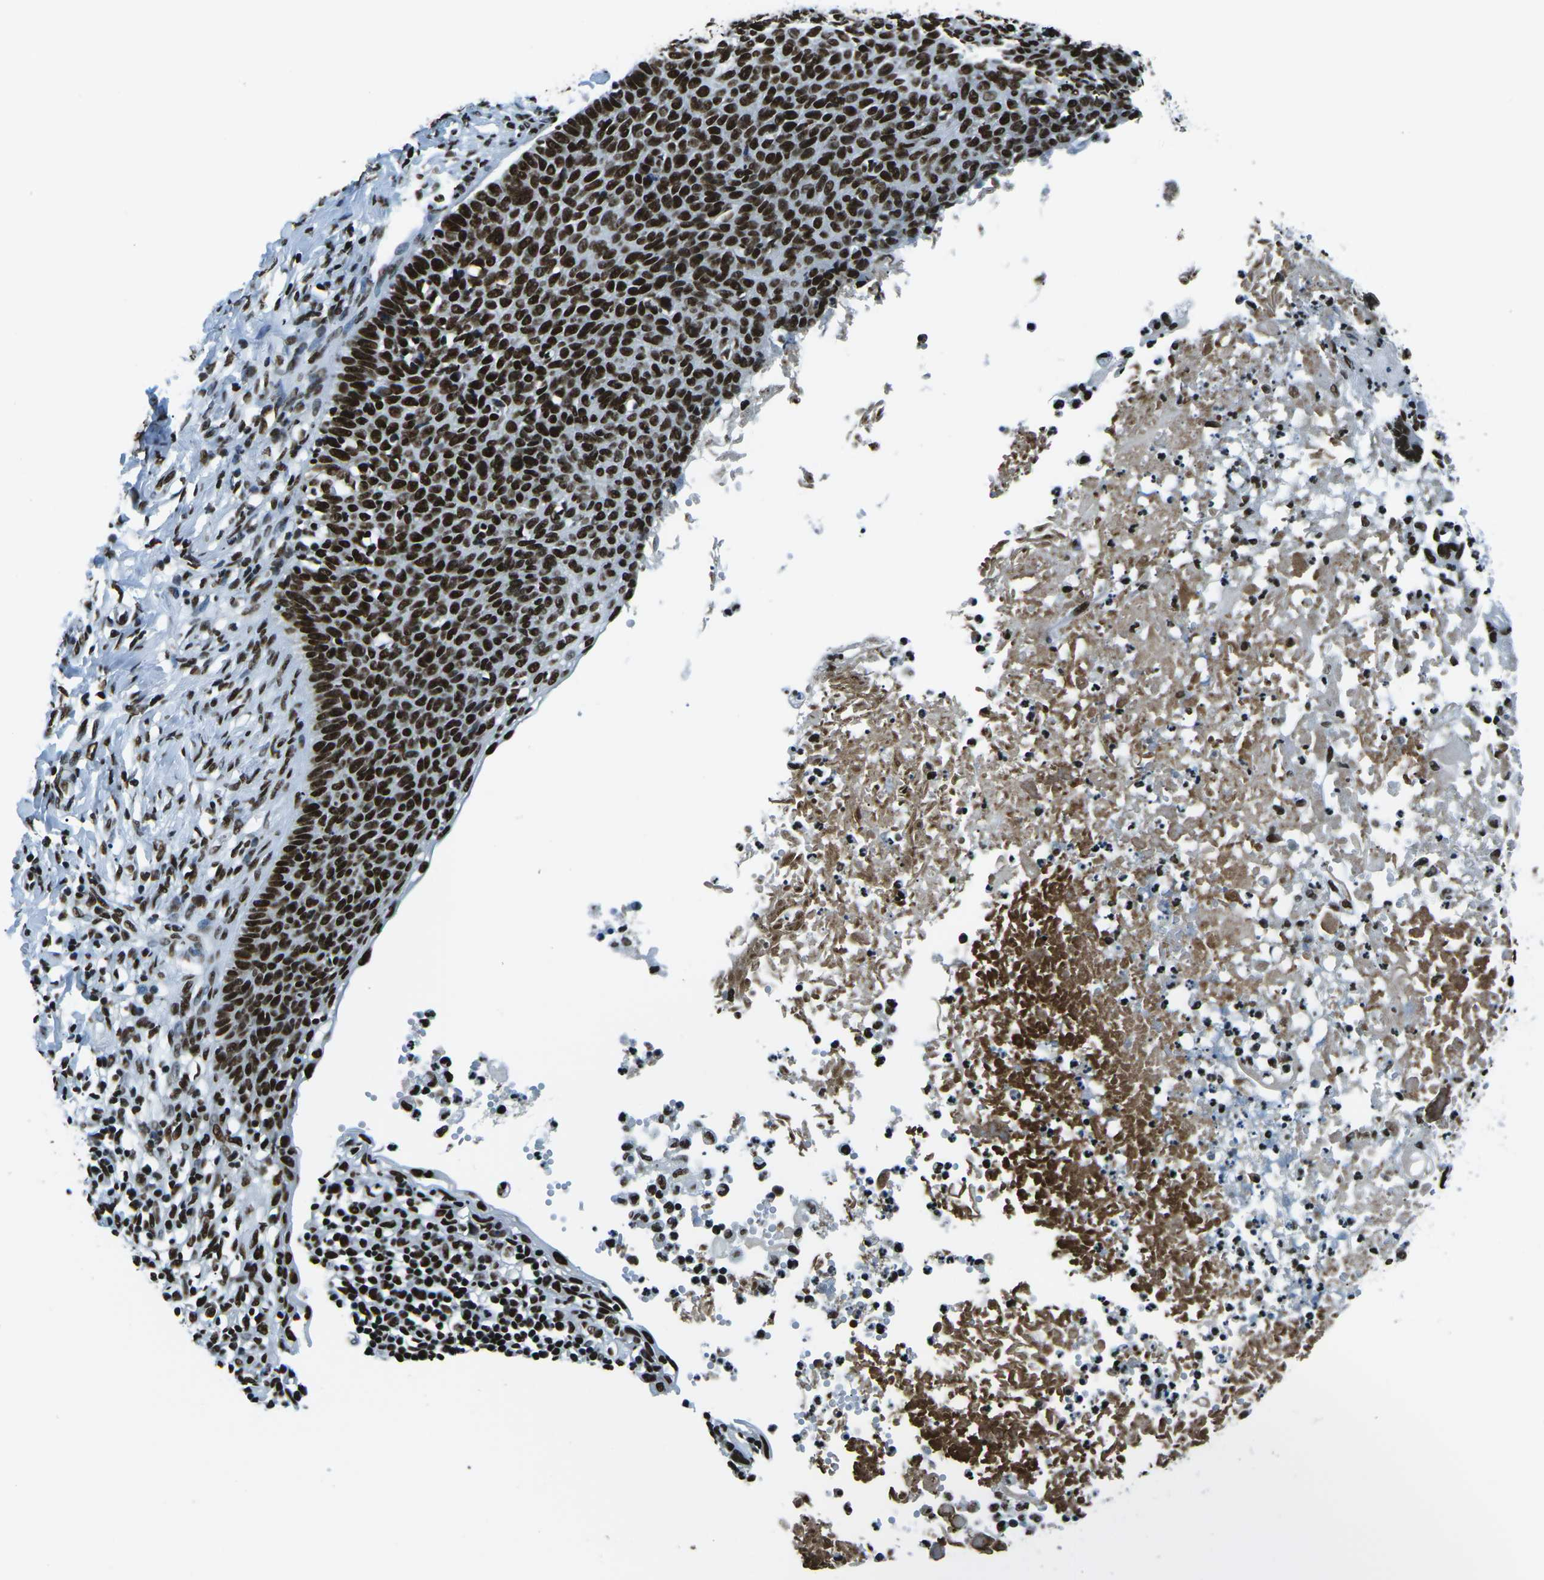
{"staining": {"intensity": "strong", "quantity": ">75%", "location": "nuclear"}, "tissue": "skin cancer", "cell_type": "Tumor cells", "image_type": "cancer", "snomed": [{"axis": "morphology", "description": "Normal tissue, NOS"}, {"axis": "morphology", "description": "Basal cell carcinoma"}, {"axis": "topography", "description": "Skin"}], "caption": "Protein expression analysis of skin cancer (basal cell carcinoma) demonstrates strong nuclear positivity in approximately >75% of tumor cells. Immunohistochemistry stains the protein in brown and the nuclei are stained blue.", "gene": "HNRNPL", "patient": {"sex": "male", "age": 87}}